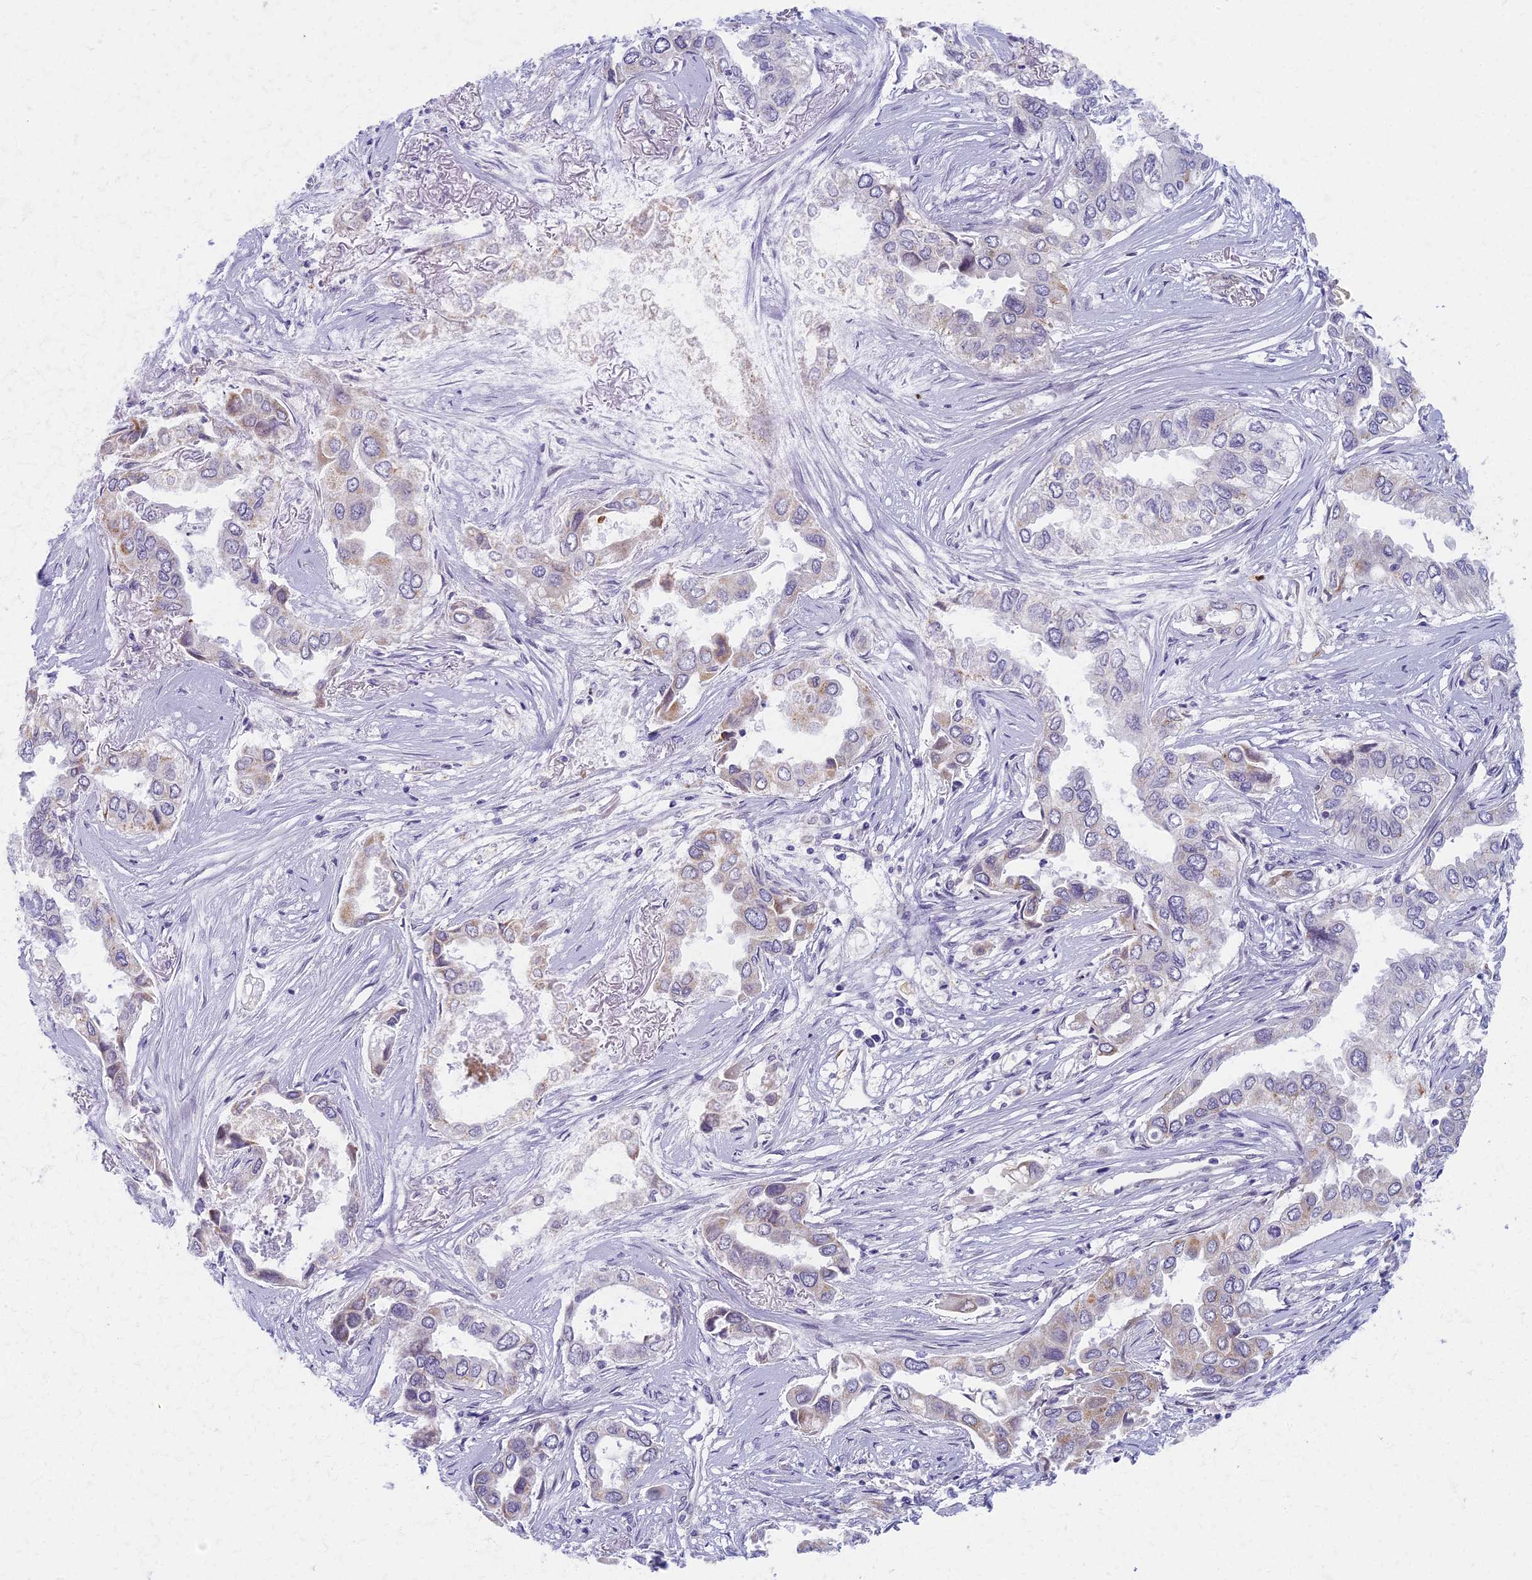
{"staining": {"intensity": "negative", "quantity": "none", "location": "none"}, "tissue": "lung cancer", "cell_type": "Tumor cells", "image_type": "cancer", "snomed": [{"axis": "morphology", "description": "Adenocarcinoma, NOS"}, {"axis": "topography", "description": "Lung"}], "caption": "Tumor cells are negative for brown protein staining in lung adenocarcinoma. (DAB immunohistochemistry visualized using brightfield microscopy, high magnification).", "gene": "MRPS25", "patient": {"sex": "female", "age": 76}}